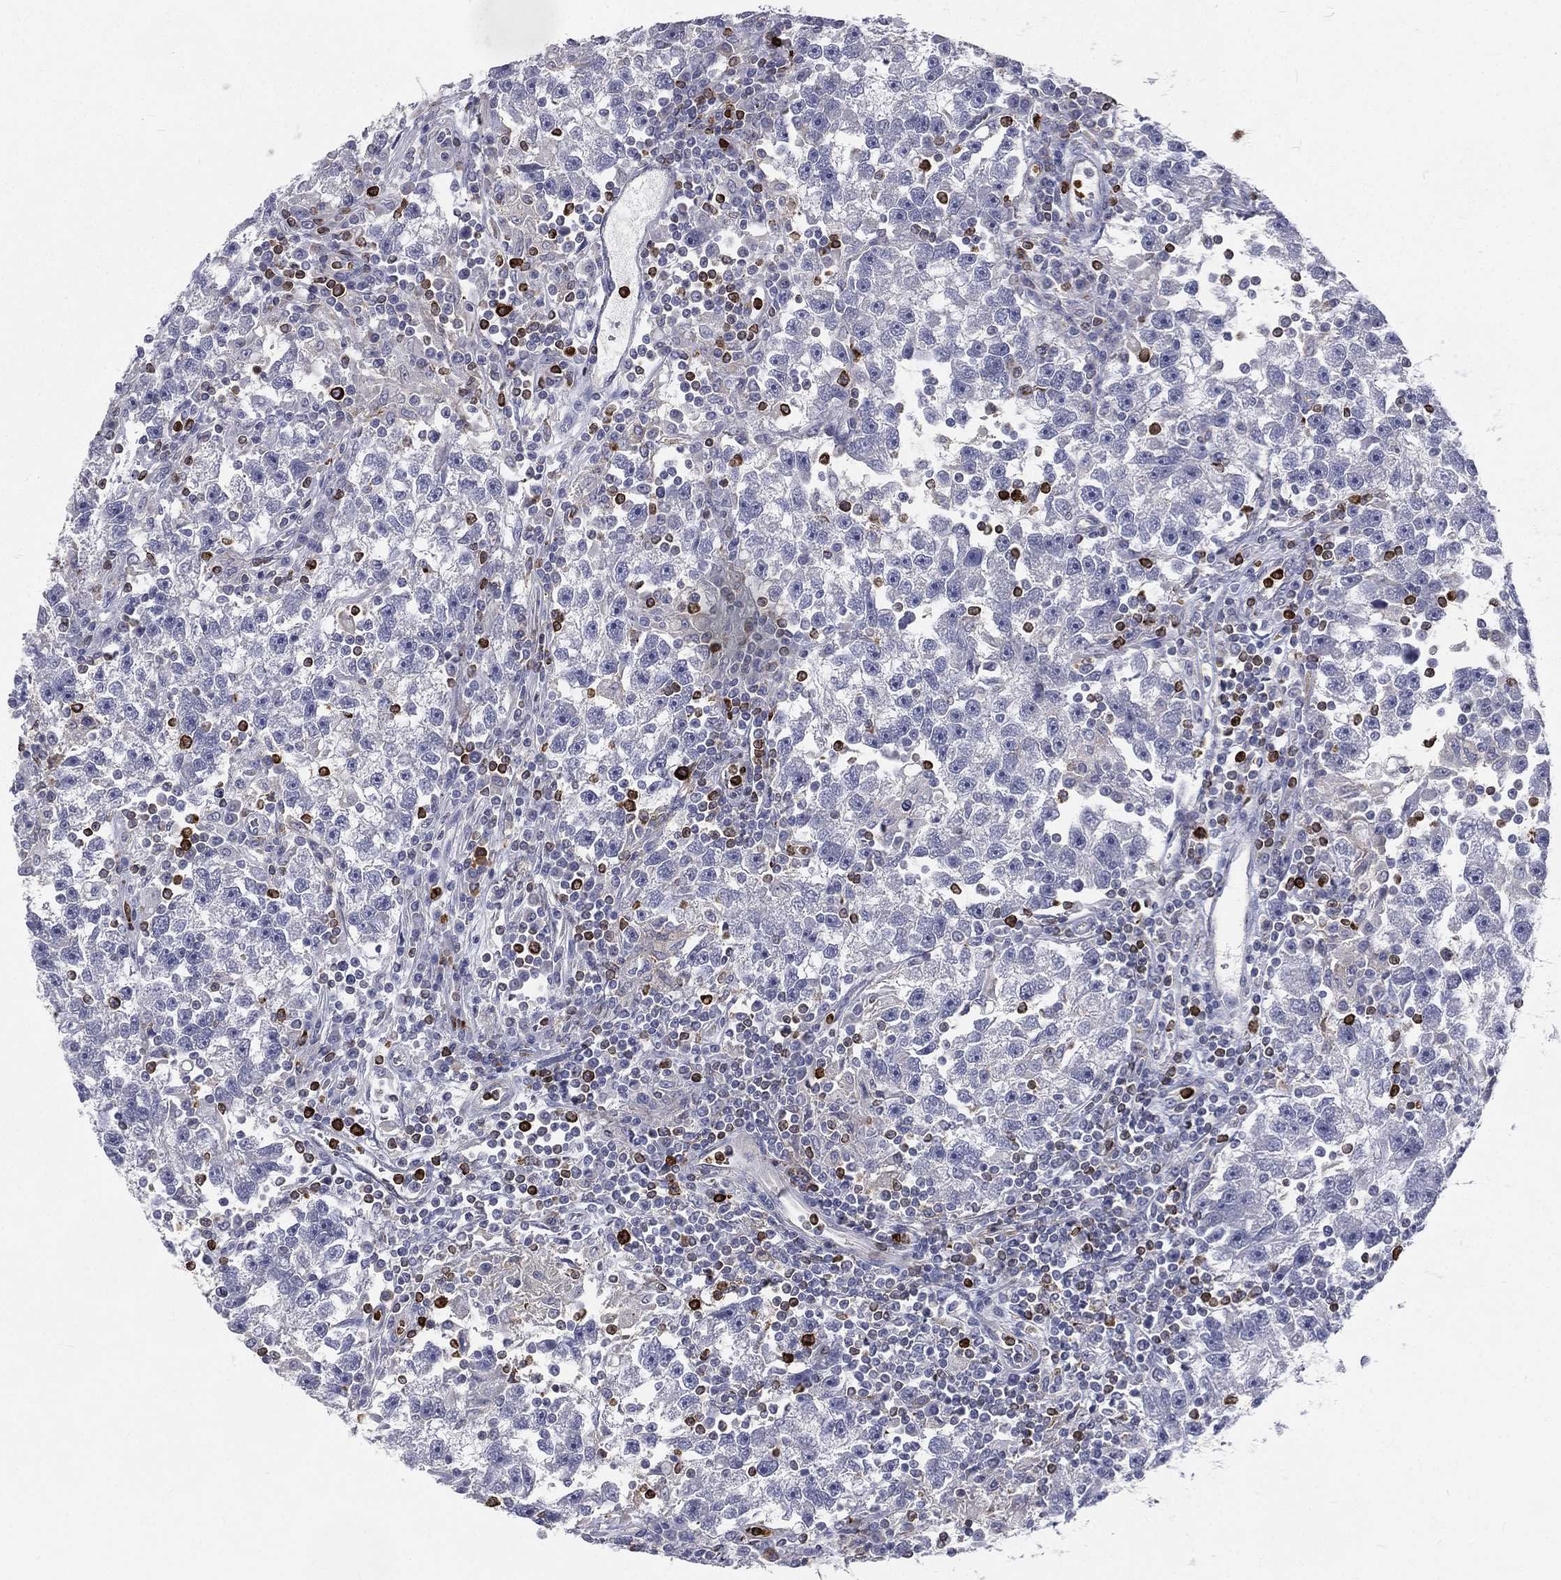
{"staining": {"intensity": "negative", "quantity": "none", "location": "none"}, "tissue": "testis cancer", "cell_type": "Tumor cells", "image_type": "cancer", "snomed": [{"axis": "morphology", "description": "Seminoma, NOS"}, {"axis": "topography", "description": "Testis"}], "caption": "IHC micrograph of neoplastic tissue: human seminoma (testis) stained with DAB (3,3'-diaminobenzidine) exhibits no significant protein expression in tumor cells. The staining was performed using DAB to visualize the protein expression in brown, while the nuclei were stained in blue with hematoxylin (Magnification: 20x).", "gene": "CTSW", "patient": {"sex": "male", "age": 47}}